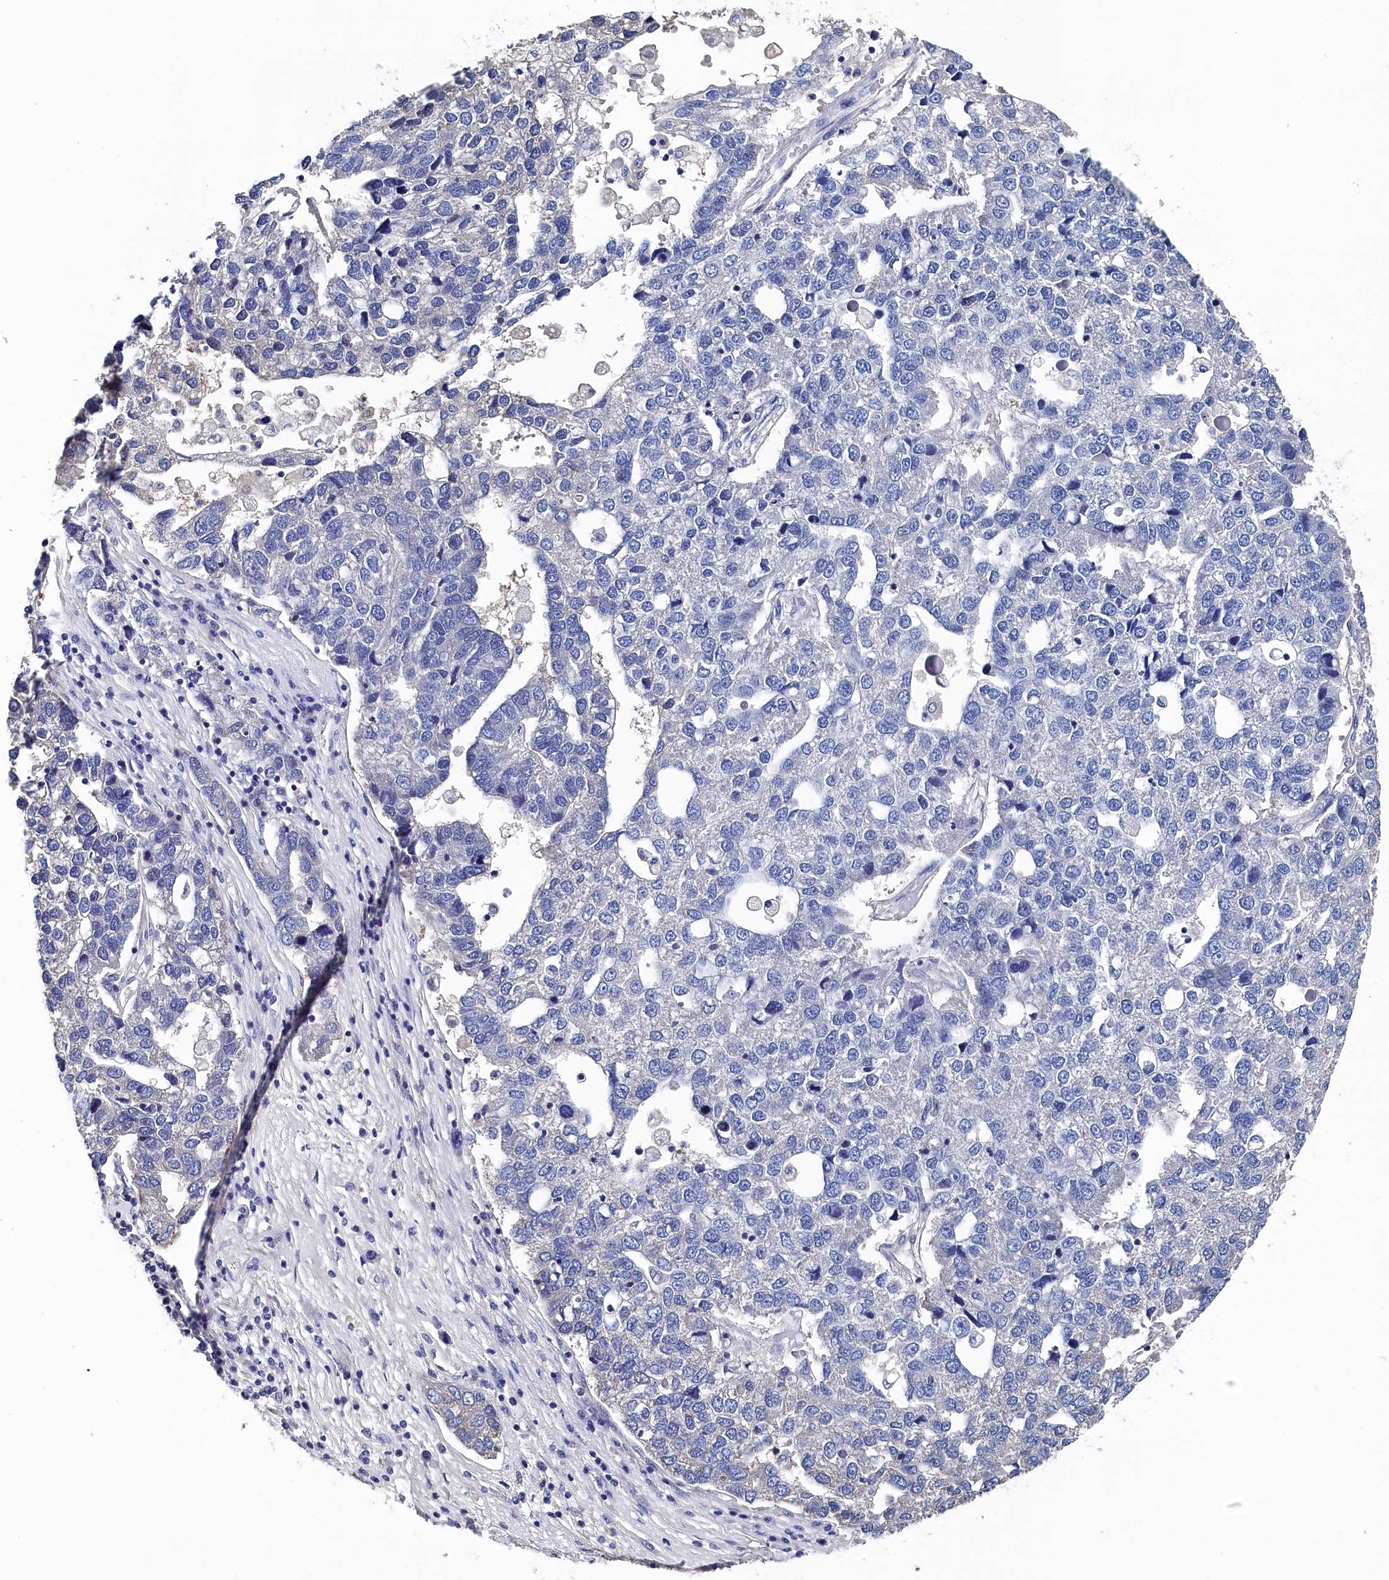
{"staining": {"intensity": "negative", "quantity": "none", "location": "none"}, "tissue": "pancreatic cancer", "cell_type": "Tumor cells", "image_type": "cancer", "snomed": [{"axis": "morphology", "description": "Adenocarcinoma, NOS"}, {"axis": "topography", "description": "Pancreas"}], "caption": "The photomicrograph shows no staining of tumor cells in adenocarcinoma (pancreatic).", "gene": "BHMT", "patient": {"sex": "female", "age": 61}}